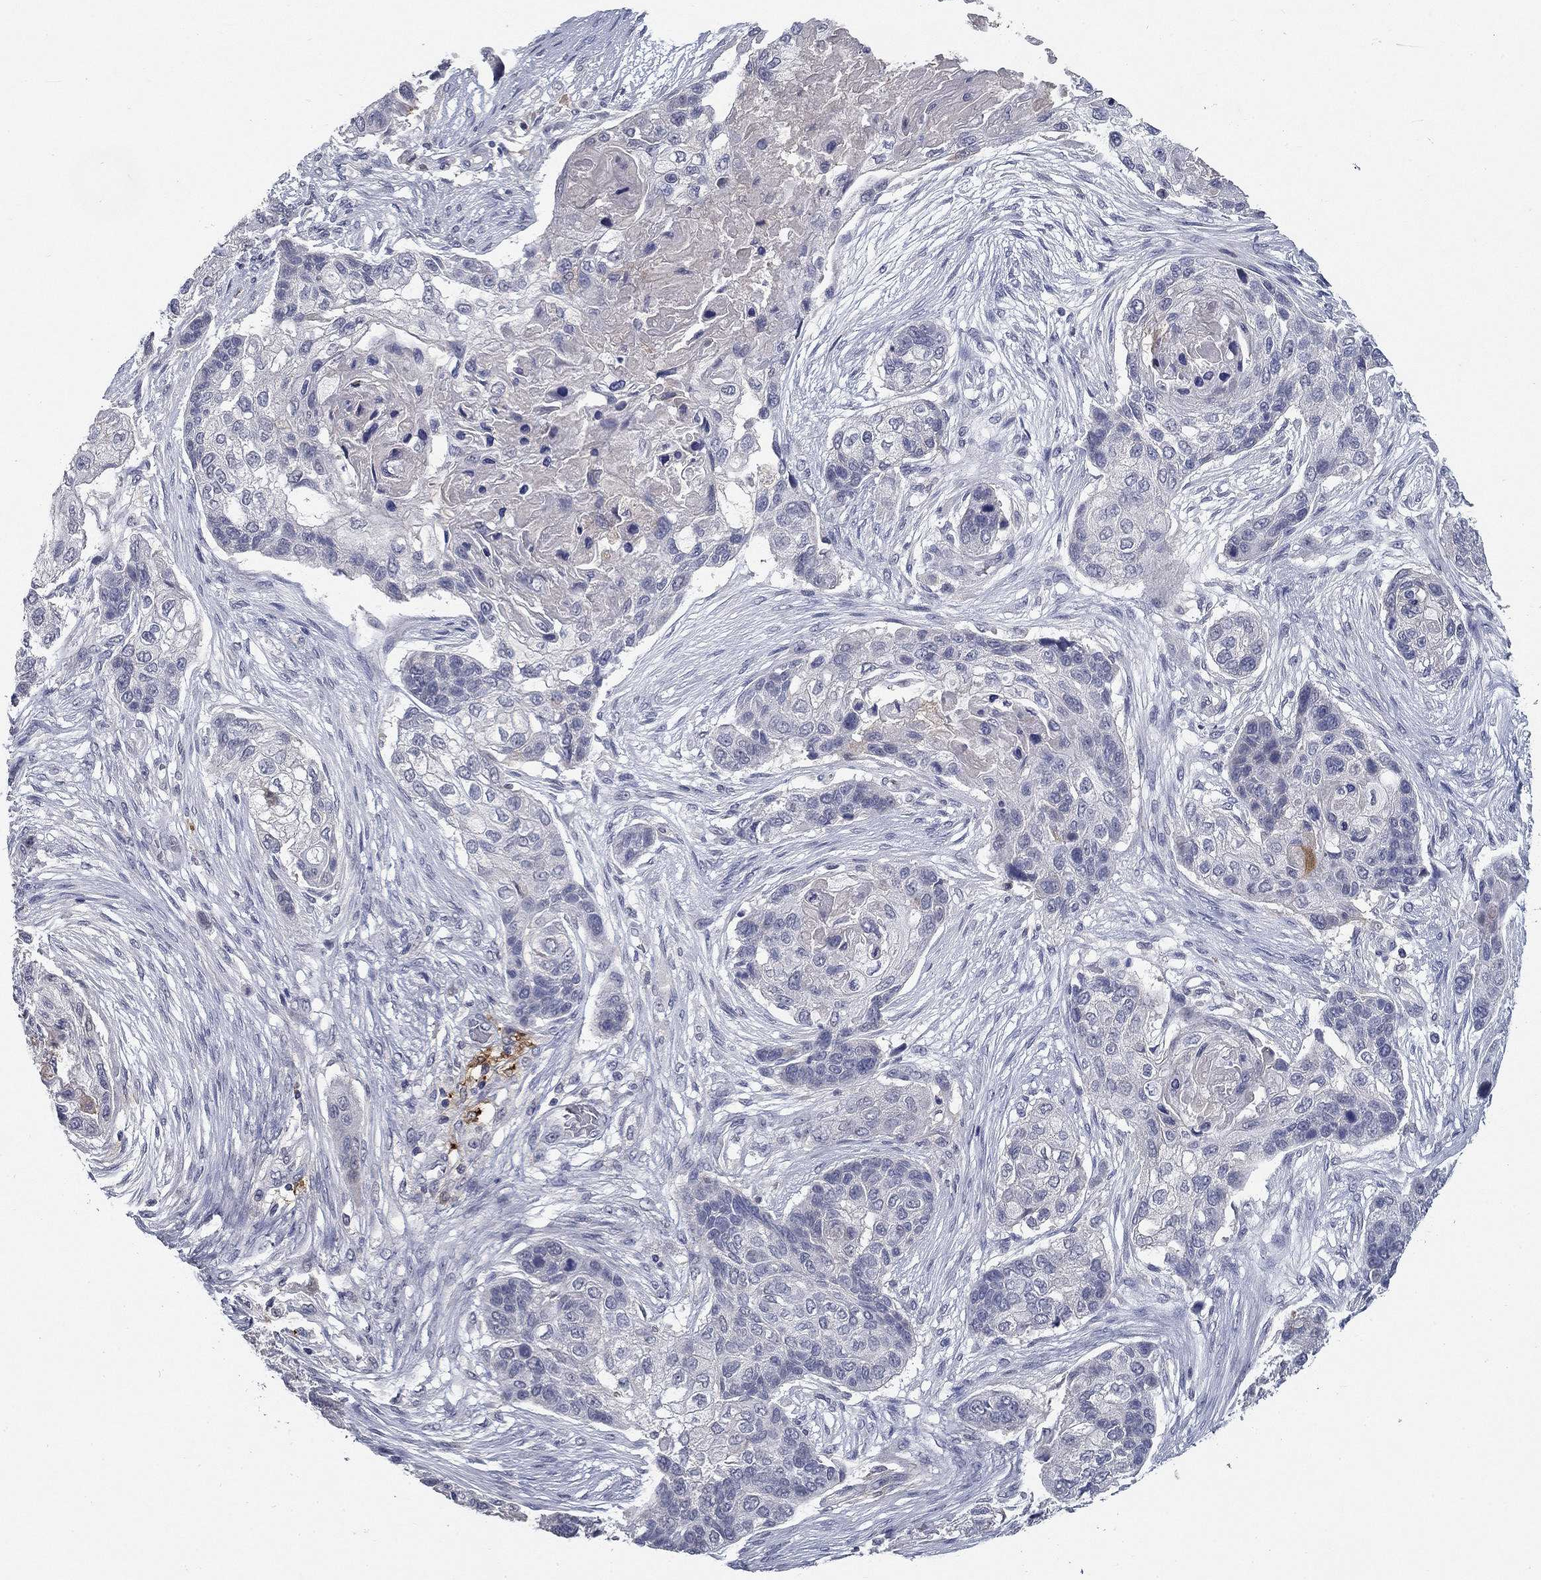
{"staining": {"intensity": "negative", "quantity": "none", "location": "none"}, "tissue": "lung cancer", "cell_type": "Tumor cells", "image_type": "cancer", "snomed": [{"axis": "morphology", "description": "Squamous cell carcinoma, NOS"}, {"axis": "topography", "description": "Lung"}], "caption": "IHC image of lung cancer stained for a protein (brown), which reveals no expression in tumor cells.", "gene": "CD274", "patient": {"sex": "male", "age": 69}}